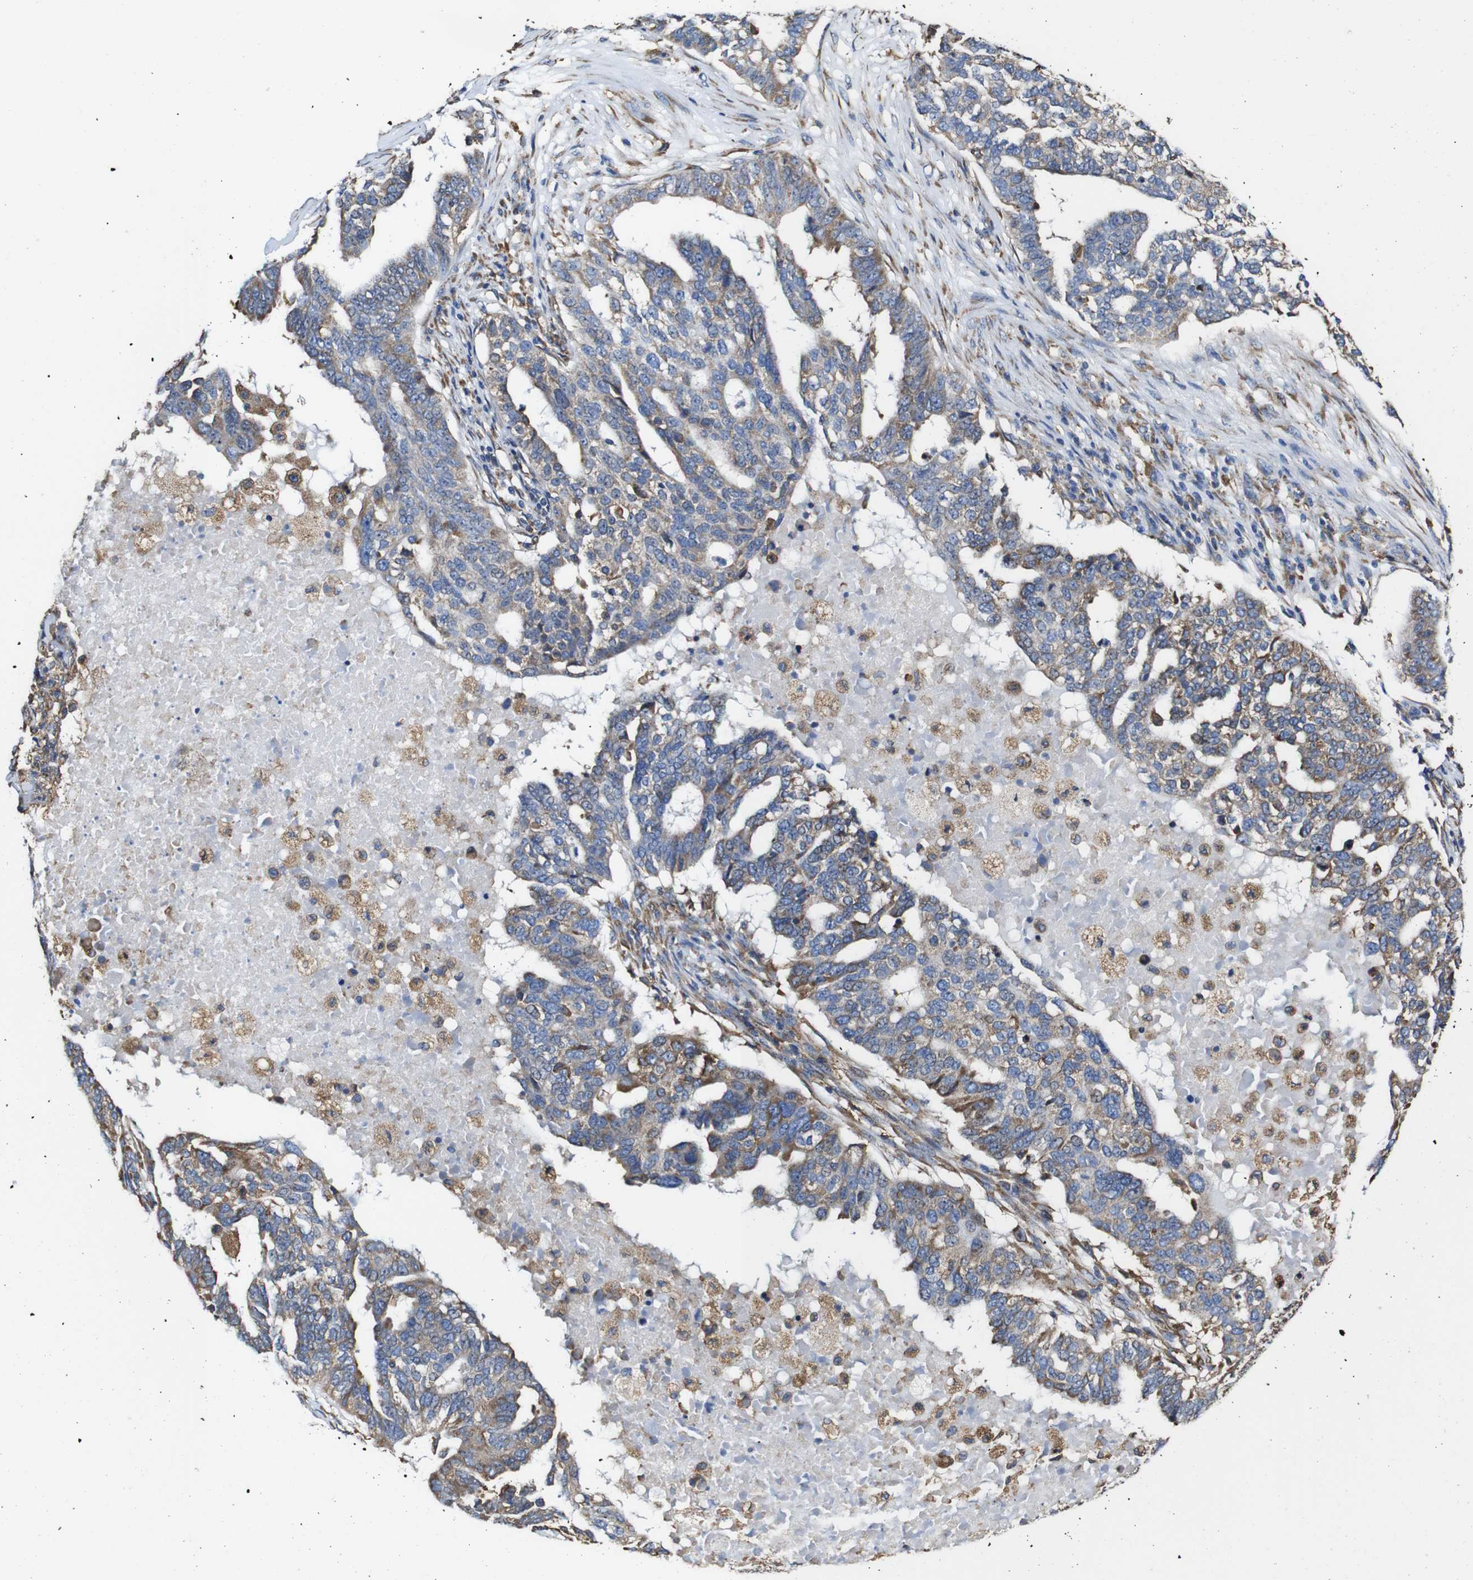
{"staining": {"intensity": "weak", "quantity": "25%-75%", "location": "cytoplasmic/membranous"}, "tissue": "ovarian cancer", "cell_type": "Tumor cells", "image_type": "cancer", "snomed": [{"axis": "morphology", "description": "Cystadenocarcinoma, serous, NOS"}, {"axis": "topography", "description": "Ovary"}], "caption": "A high-resolution histopathology image shows IHC staining of ovarian cancer (serous cystadenocarcinoma), which exhibits weak cytoplasmic/membranous staining in approximately 25%-75% of tumor cells.", "gene": "PPIB", "patient": {"sex": "female", "age": 59}}